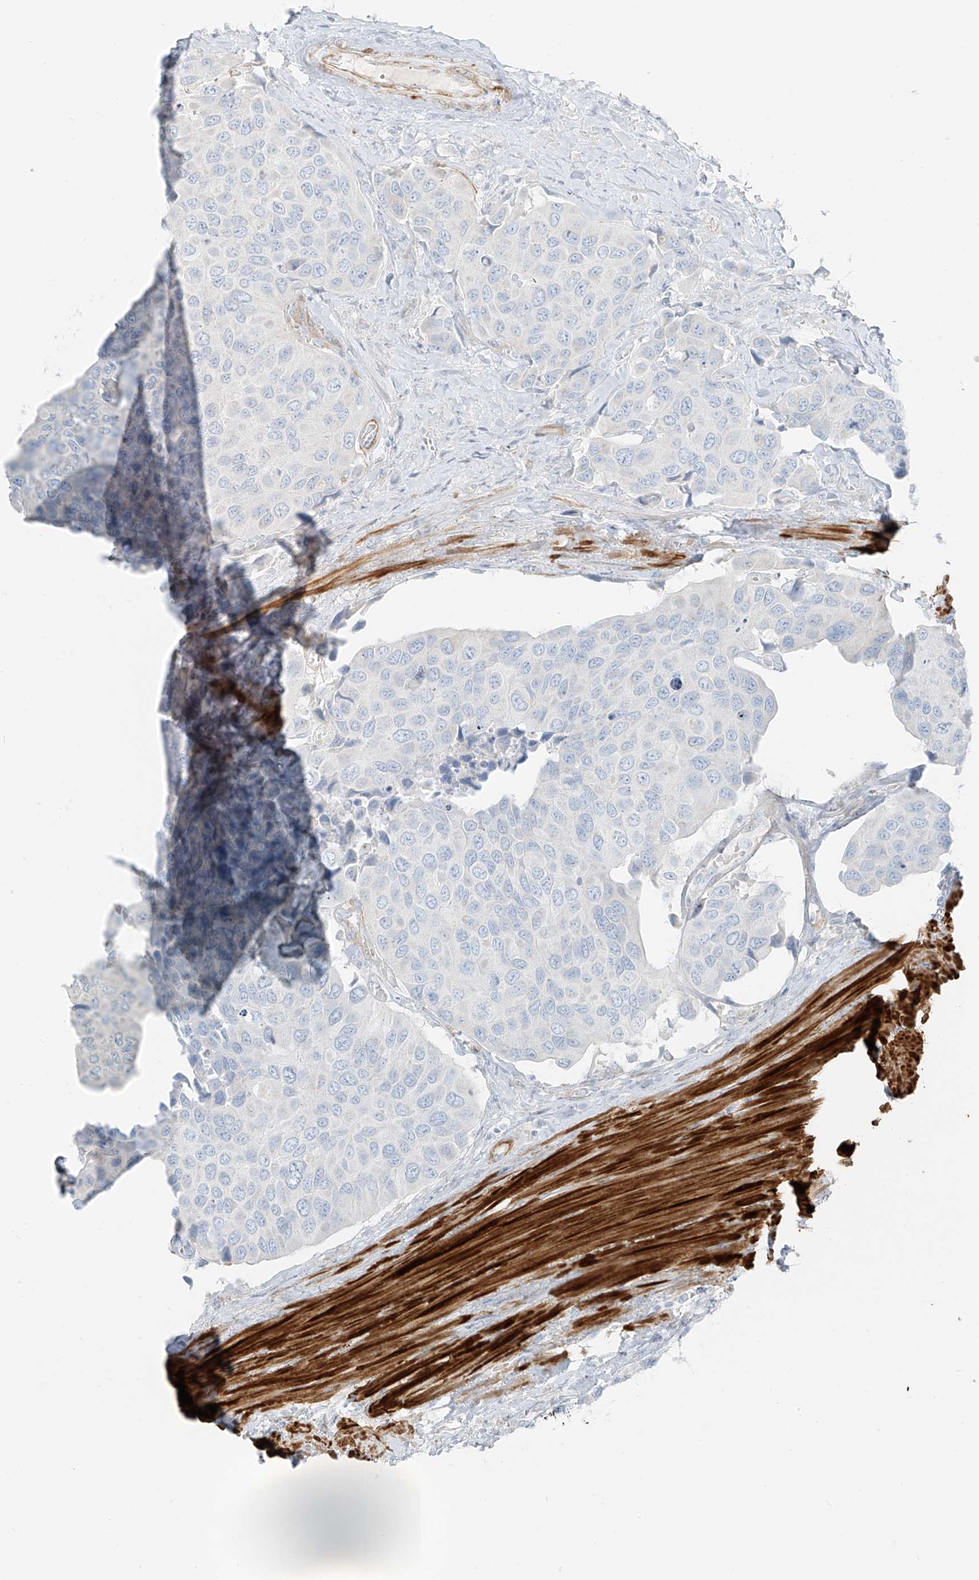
{"staining": {"intensity": "negative", "quantity": "none", "location": "none"}, "tissue": "urothelial cancer", "cell_type": "Tumor cells", "image_type": "cancer", "snomed": [{"axis": "morphology", "description": "Urothelial carcinoma, High grade"}, {"axis": "topography", "description": "Urinary bladder"}], "caption": "High-grade urothelial carcinoma stained for a protein using IHC demonstrates no staining tumor cells.", "gene": "SMCP", "patient": {"sex": "male", "age": 74}}